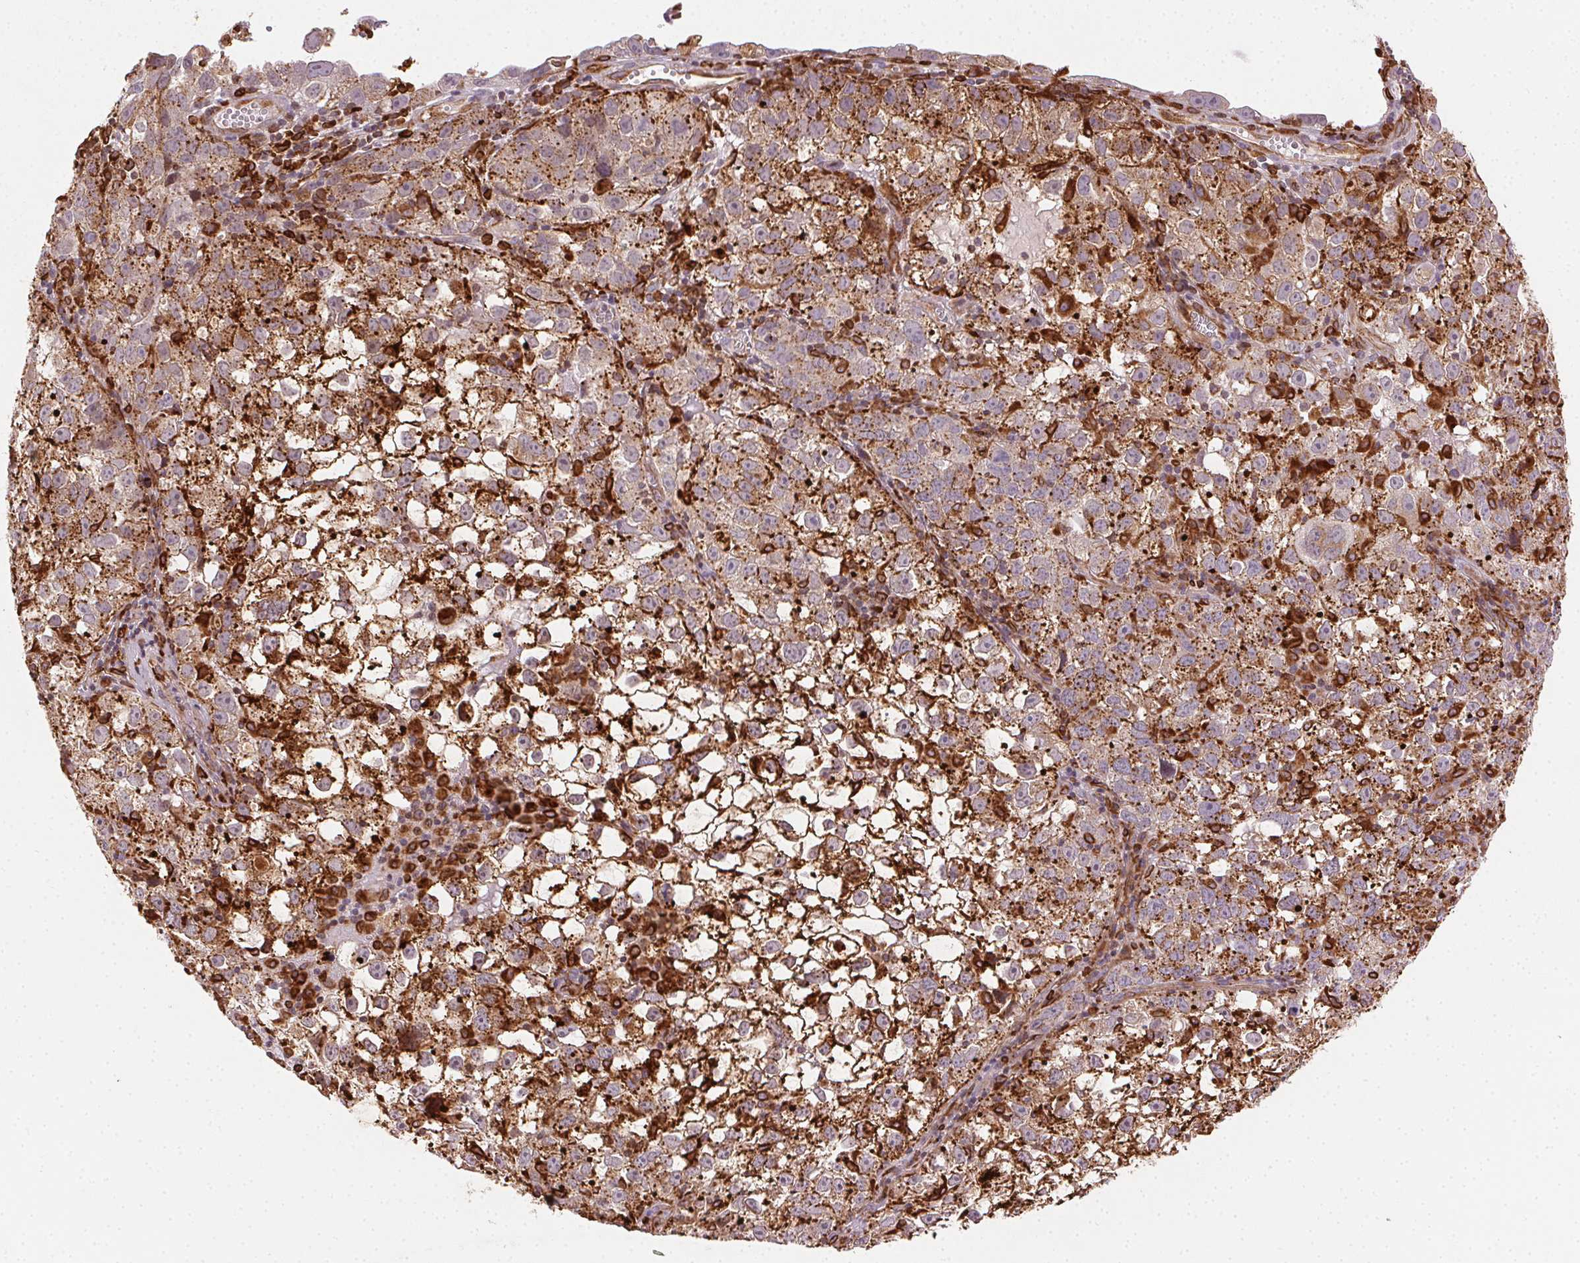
{"staining": {"intensity": "moderate", "quantity": "25%-75%", "location": "cytoplasmic/membranous"}, "tissue": "cervical cancer", "cell_type": "Tumor cells", "image_type": "cancer", "snomed": [{"axis": "morphology", "description": "Squamous cell carcinoma, NOS"}, {"axis": "topography", "description": "Cervix"}], "caption": "The photomicrograph displays immunohistochemical staining of squamous cell carcinoma (cervical). There is moderate cytoplasmic/membranous positivity is seen in about 25%-75% of tumor cells.", "gene": "RNASET2", "patient": {"sex": "female", "age": 55}}